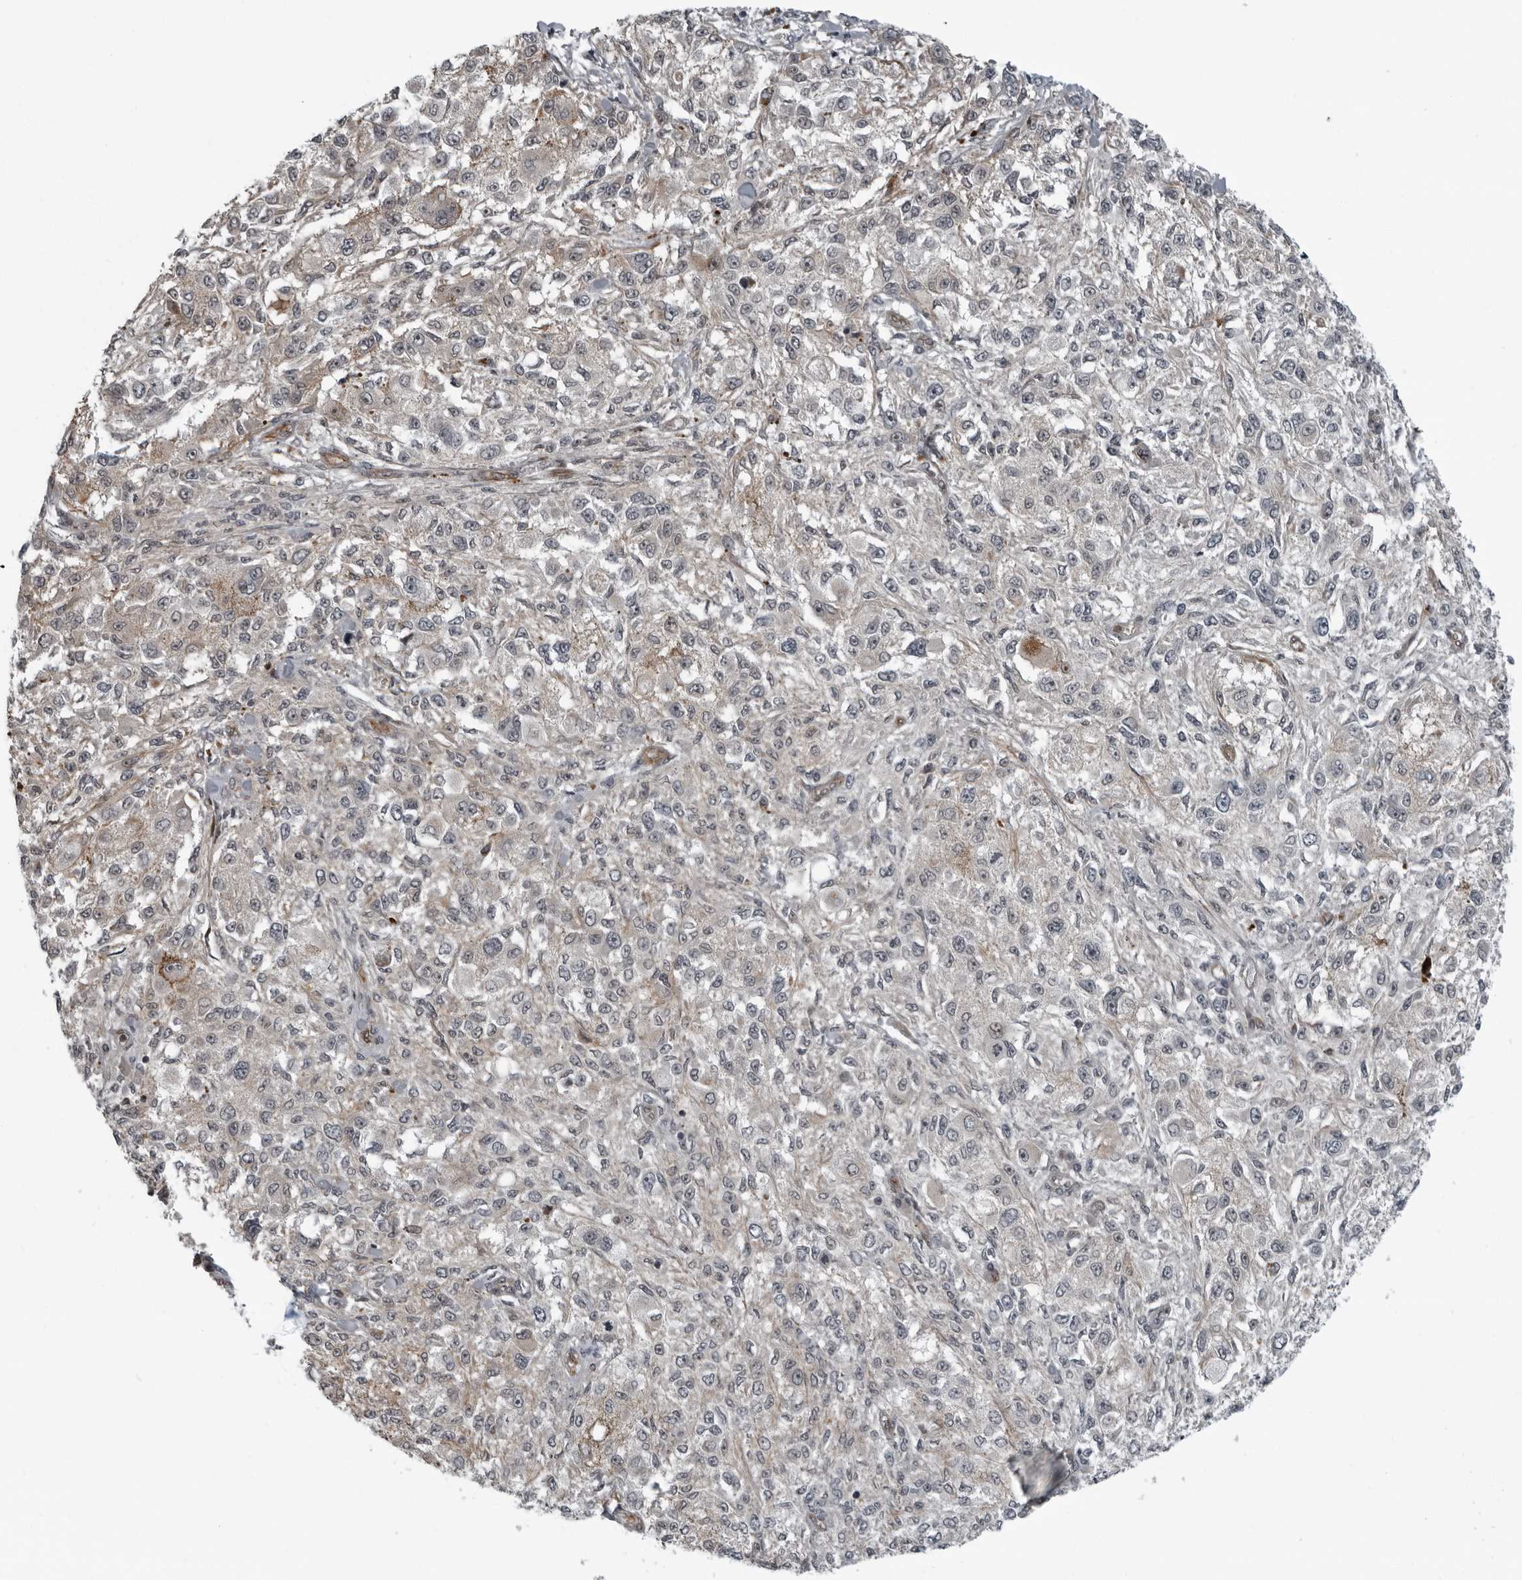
{"staining": {"intensity": "weak", "quantity": "<25%", "location": "cytoplasmic/membranous"}, "tissue": "melanoma", "cell_type": "Tumor cells", "image_type": "cancer", "snomed": [{"axis": "morphology", "description": "Necrosis, NOS"}, {"axis": "morphology", "description": "Malignant melanoma, NOS"}, {"axis": "topography", "description": "Skin"}], "caption": "An IHC image of melanoma is shown. There is no staining in tumor cells of melanoma.", "gene": "FAM102B", "patient": {"sex": "female", "age": 87}}